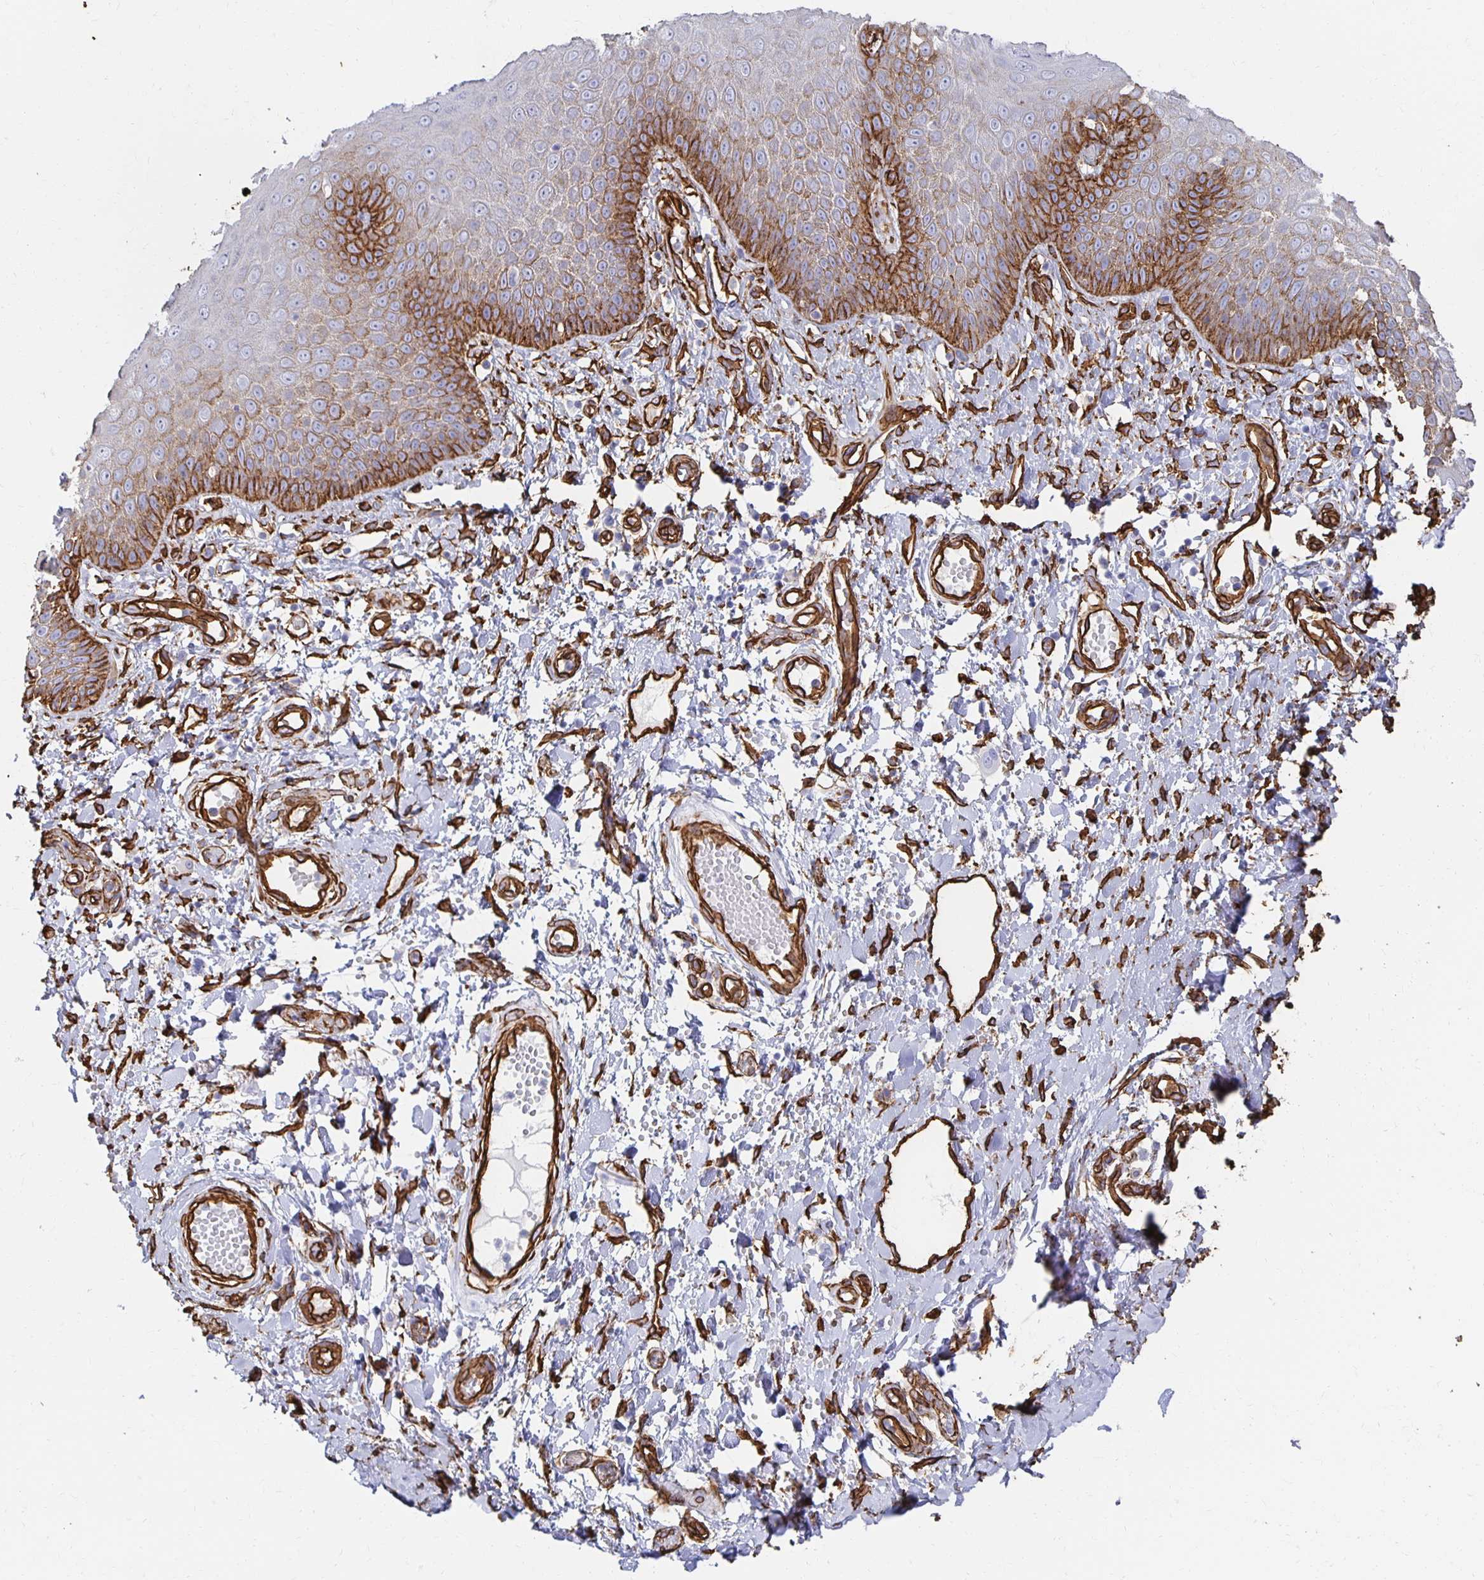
{"staining": {"intensity": "strong", "quantity": "<25%", "location": "cytoplasmic/membranous"}, "tissue": "skin", "cell_type": "Epidermal cells", "image_type": "normal", "snomed": [{"axis": "morphology", "description": "Normal tissue, NOS"}, {"axis": "topography", "description": "Anal"}, {"axis": "topography", "description": "Peripheral nerve tissue"}], "caption": "Immunohistochemistry (IHC) micrograph of benign human skin stained for a protein (brown), which demonstrates medium levels of strong cytoplasmic/membranous positivity in approximately <25% of epidermal cells.", "gene": "VIPR2", "patient": {"sex": "male", "age": 78}}